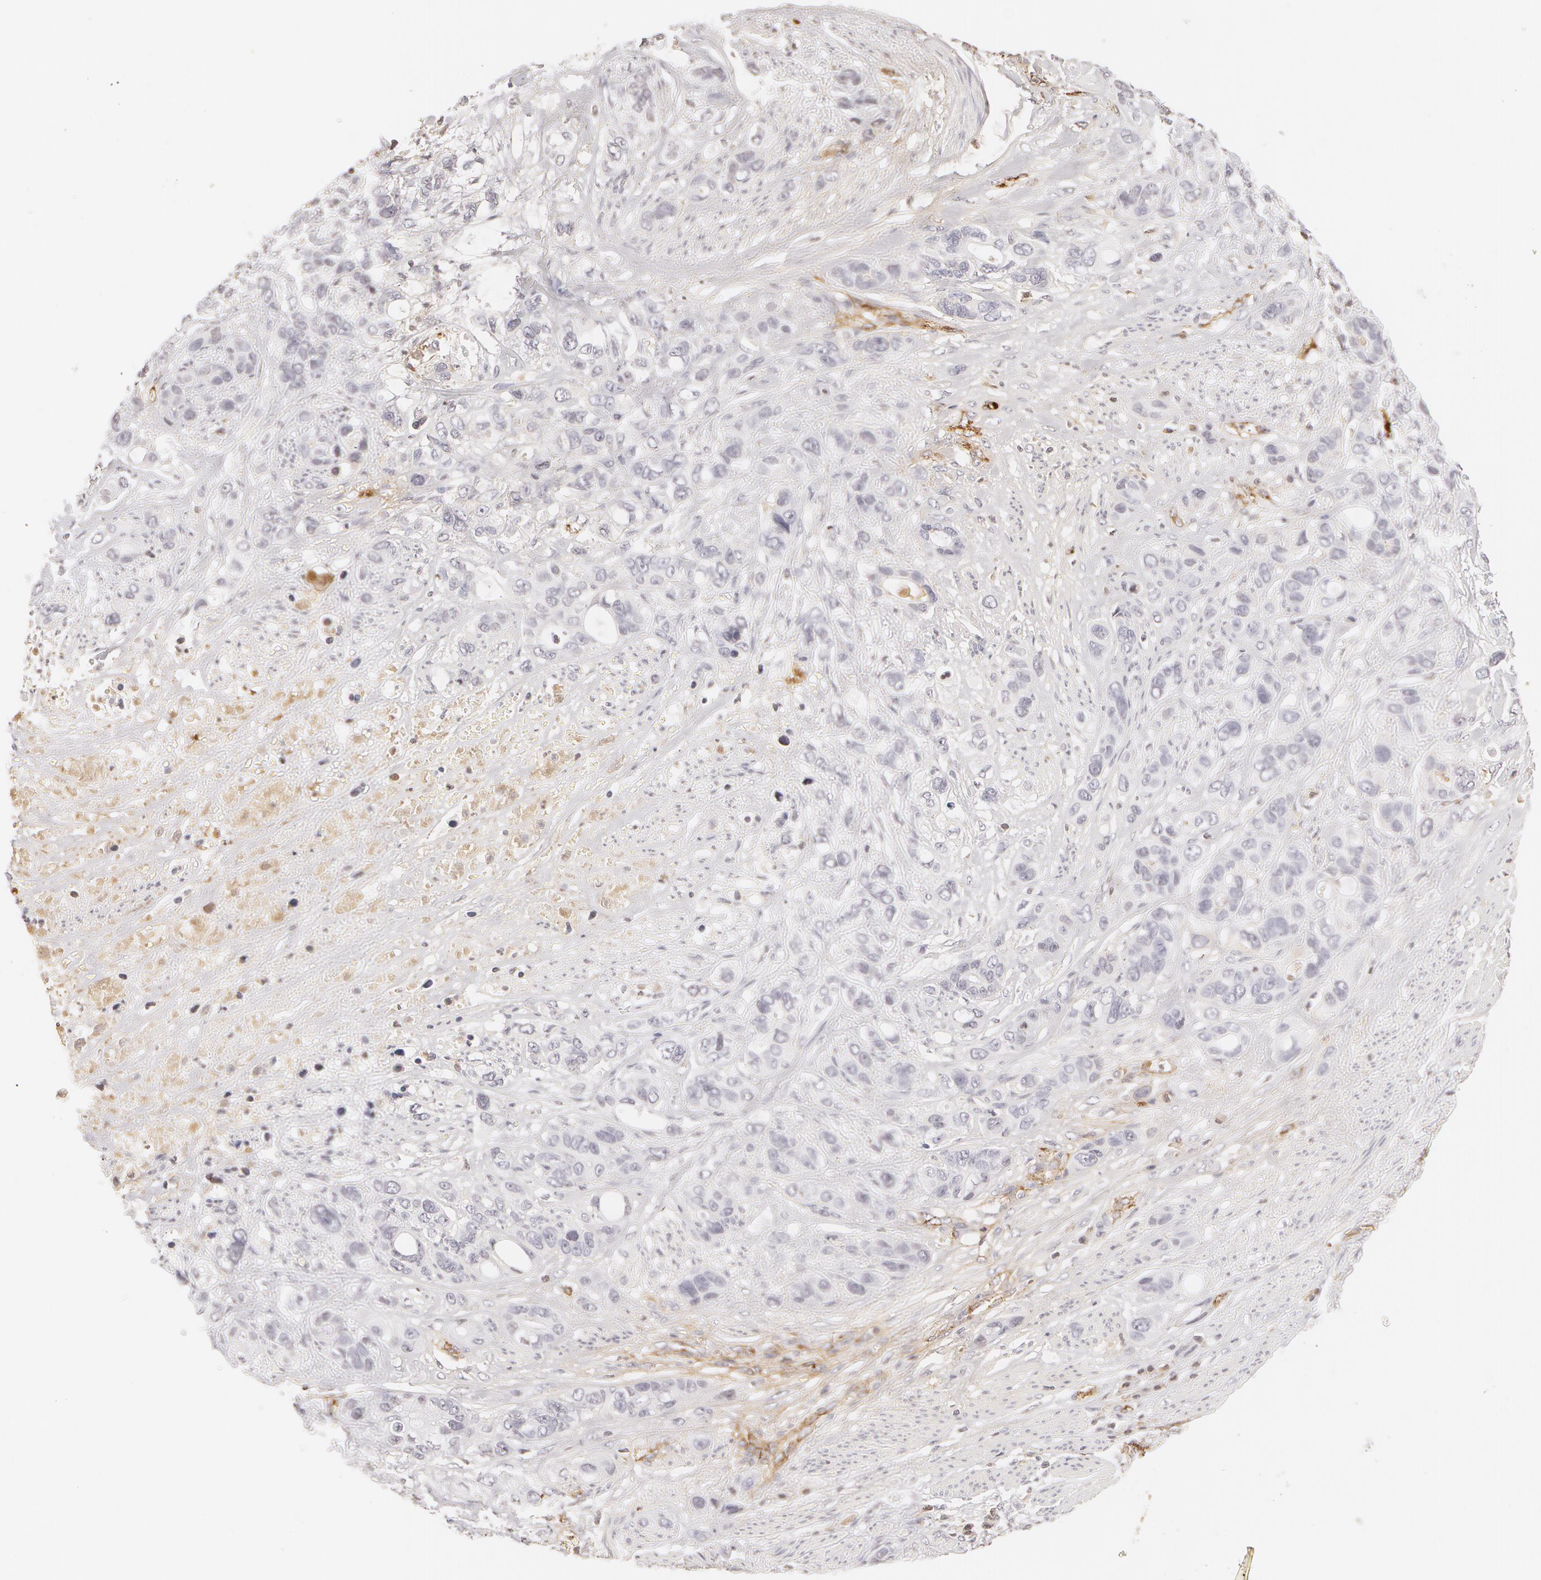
{"staining": {"intensity": "negative", "quantity": "none", "location": "none"}, "tissue": "stomach cancer", "cell_type": "Tumor cells", "image_type": "cancer", "snomed": [{"axis": "morphology", "description": "Adenocarcinoma, NOS"}, {"axis": "topography", "description": "Stomach, upper"}], "caption": "Histopathology image shows no significant protein positivity in tumor cells of stomach cancer.", "gene": "VWF", "patient": {"sex": "male", "age": 47}}